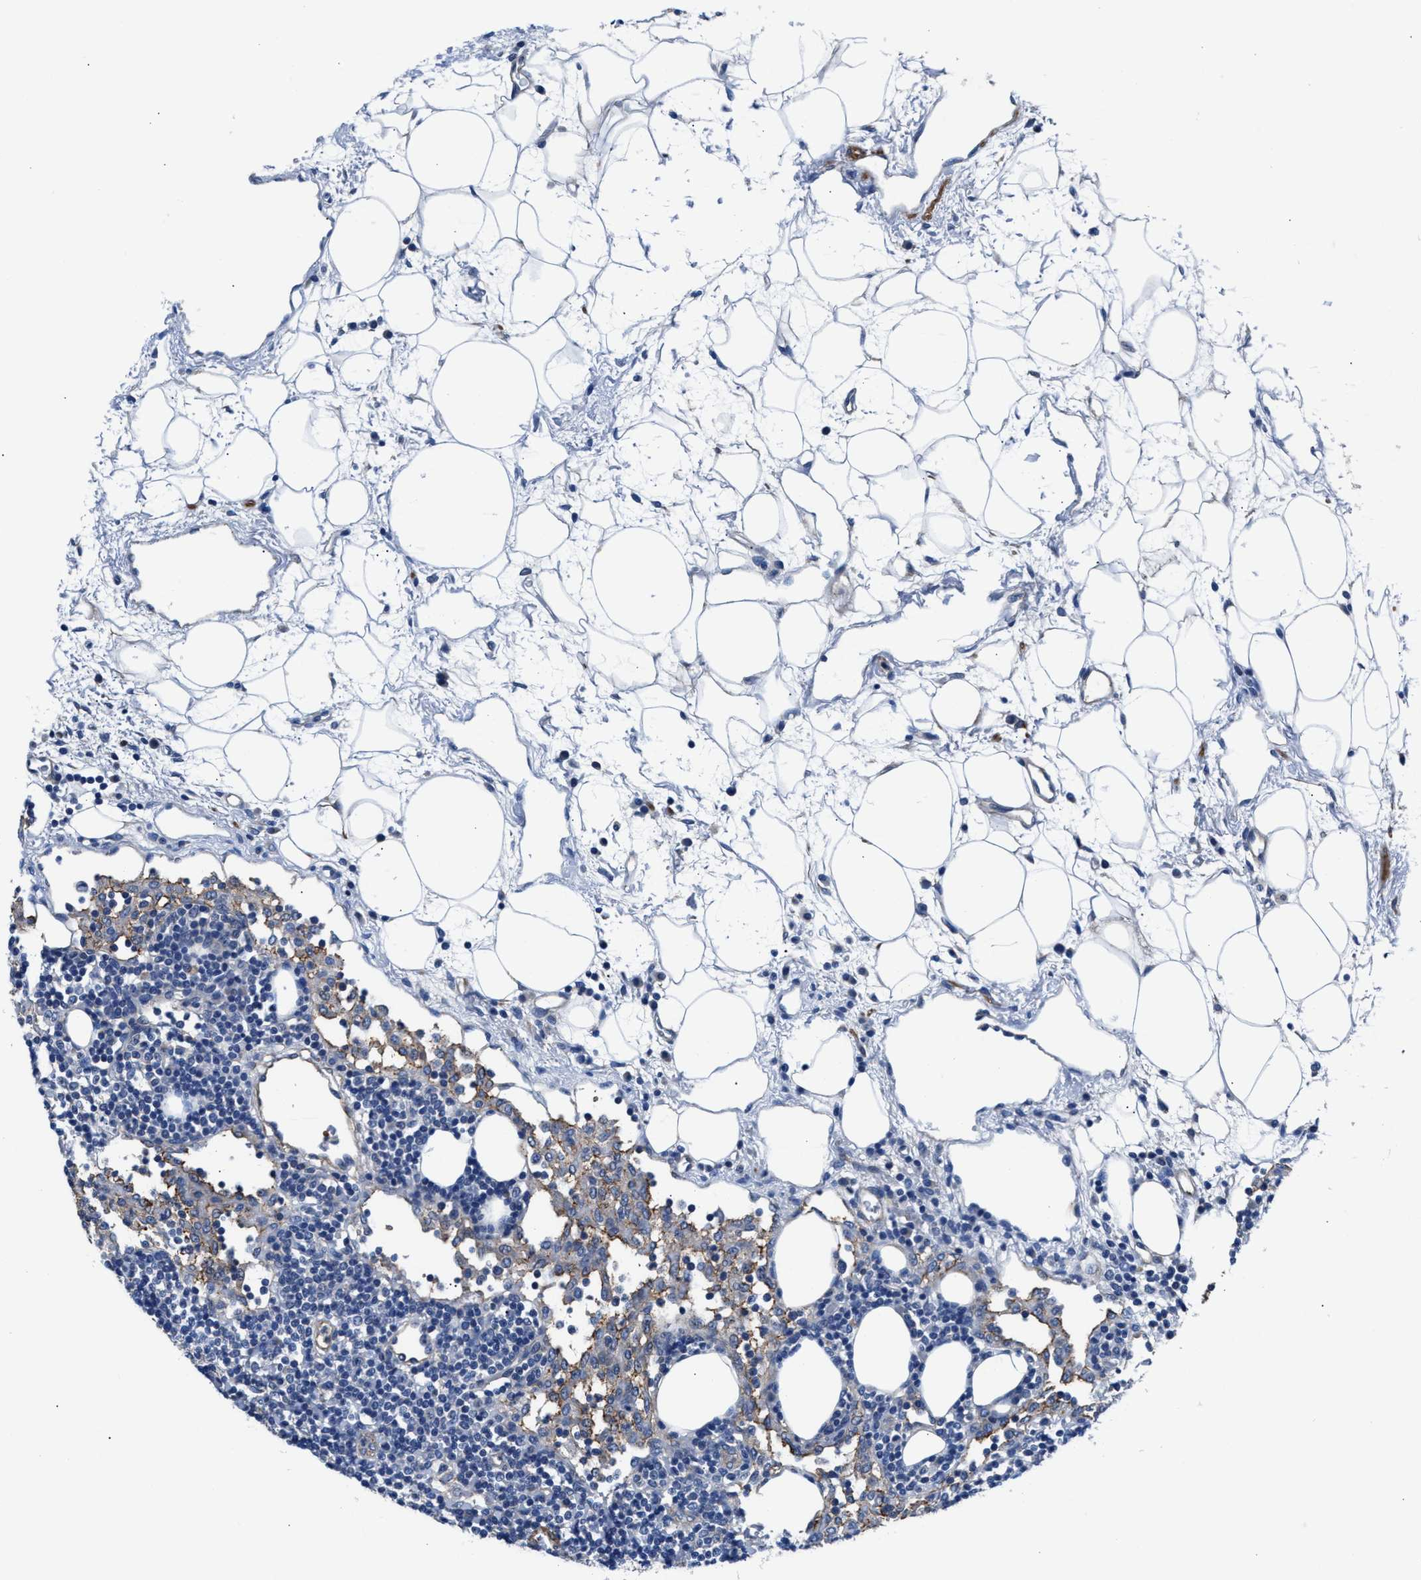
{"staining": {"intensity": "negative", "quantity": "none", "location": "none"}, "tissue": "lymph node", "cell_type": "Germinal center cells", "image_type": "normal", "snomed": [{"axis": "morphology", "description": "Normal tissue, NOS"}, {"axis": "morphology", "description": "Carcinoid, malignant, NOS"}, {"axis": "topography", "description": "Lymph node"}], "caption": "DAB (3,3'-diaminobenzidine) immunohistochemical staining of unremarkable human lymph node exhibits no significant staining in germinal center cells. The staining is performed using DAB brown chromogen with nuclei counter-stained in using hematoxylin.", "gene": "PARG", "patient": {"sex": "male", "age": 47}}